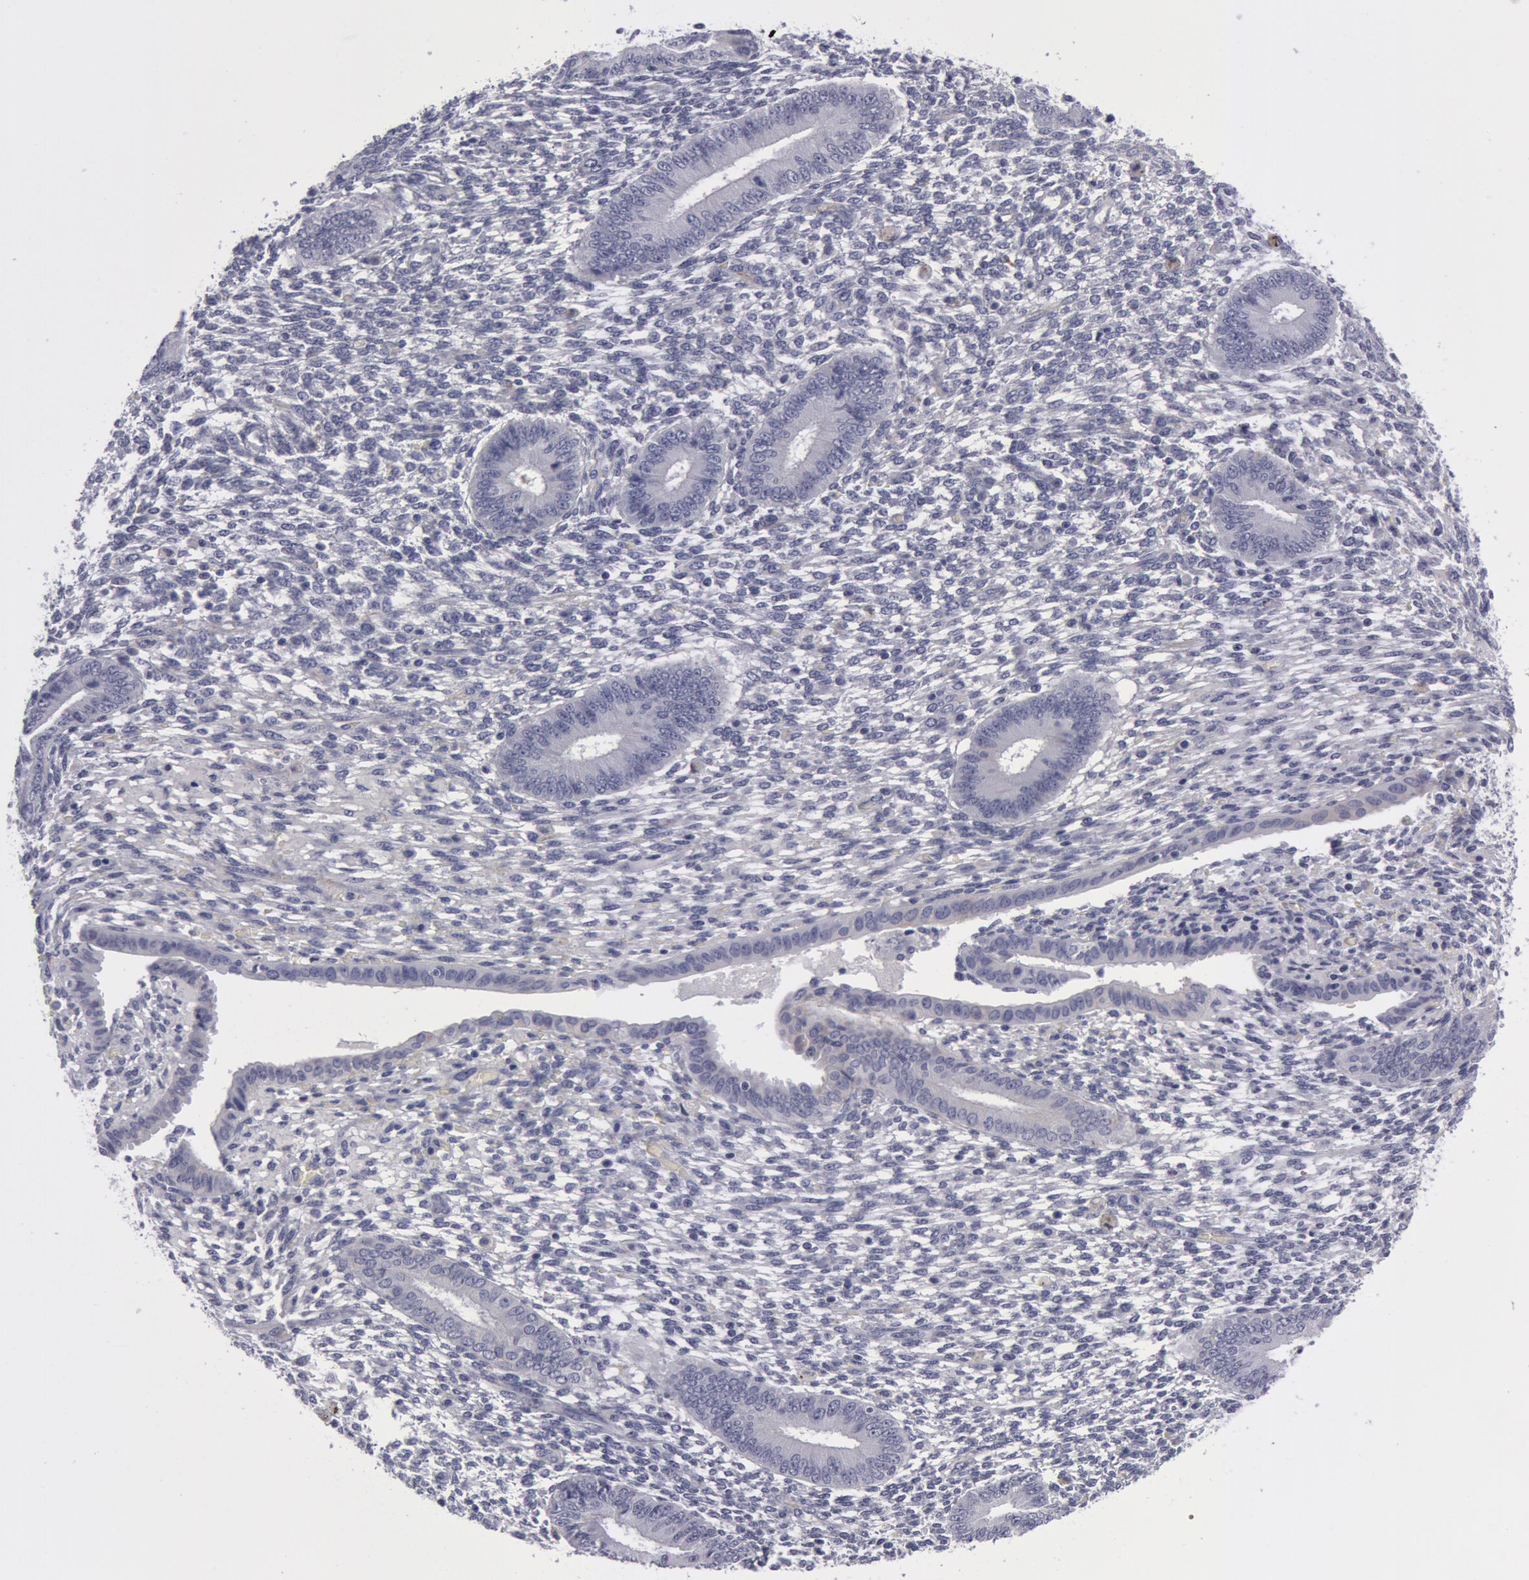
{"staining": {"intensity": "negative", "quantity": "none", "location": "none"}, "tissue": "endometrium", "cell_type": "Cells in endometrial stroma", "image_type": "normal", "snomed": [{"axis": "morphology", "description": "Normal tissue, NOS"}, {"axis": "topography", "description": "Endometrium"}], "caption": "A micrograph of endometrium stained for a protein shows no brown staining in cells in endometrial stroma. The staining is performed using DAB (3,3'-diaminobenzidine) brown chromogen with nuclei counter-stained in using hematoxylin.", "gene": "SMC1B", "patient": {"sex": "female", "age": 42}}